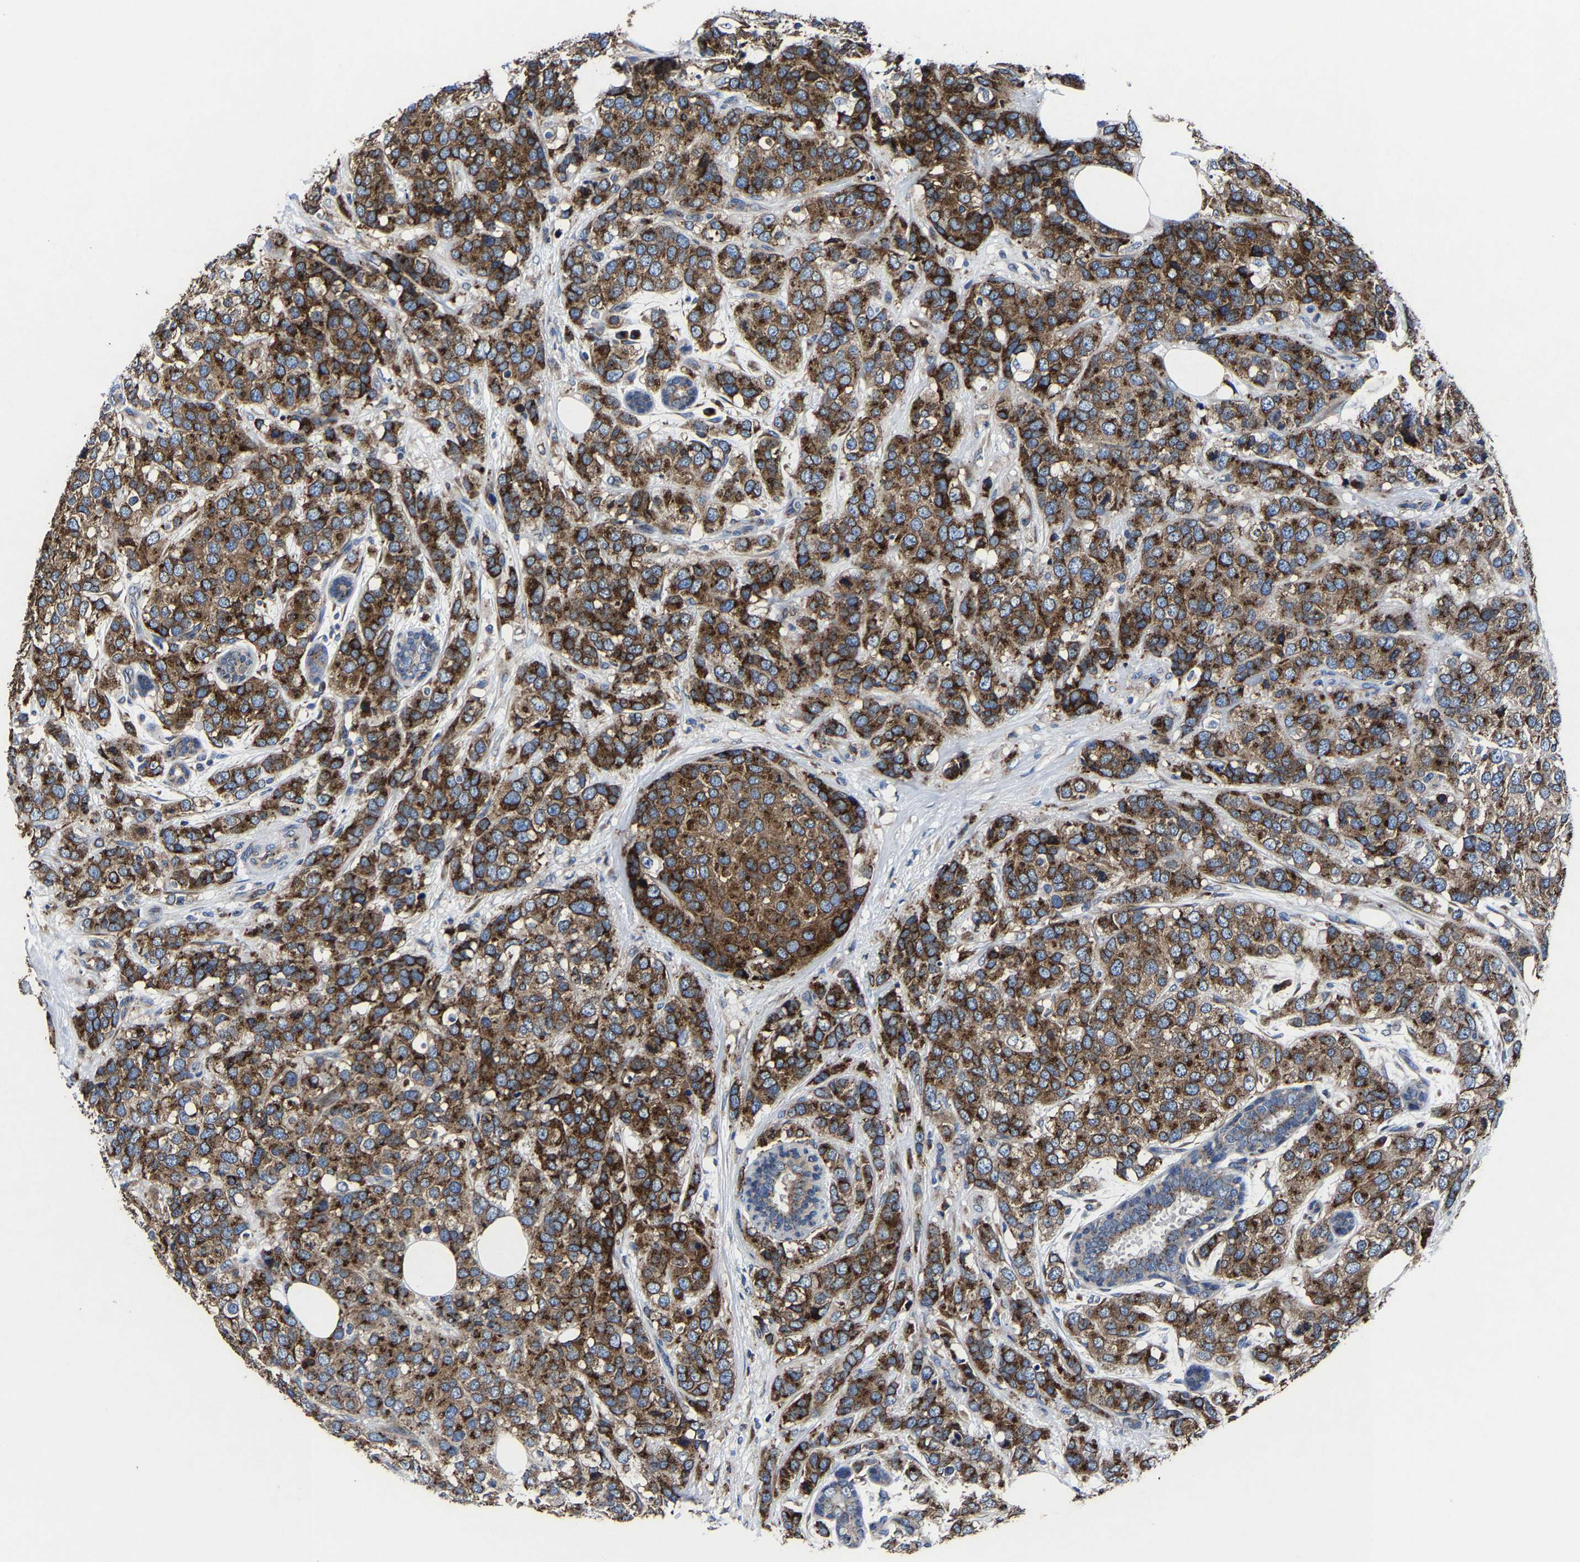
{"staining": {"intensity": "strong", "quantity": ">75%", "location": "cytoplasmic/membranous"}, "tissue": "breast cancer", "cell_type": "Tumor cells", "image_type": "cancer", "snomed": [{"axis": "morphology", "description": "Lobular carcinoma"}, {"axis": "topography", "description": "Breast"}], "caption": "Immunohistochemical staining of breast cancer (lobular carcinoma) exhibits strong cytoplasmic/membranous protein positivity in about >75% of tumor cells.", "gene": "EBAG9", "patient": {"sex": "female", "age": 59}}